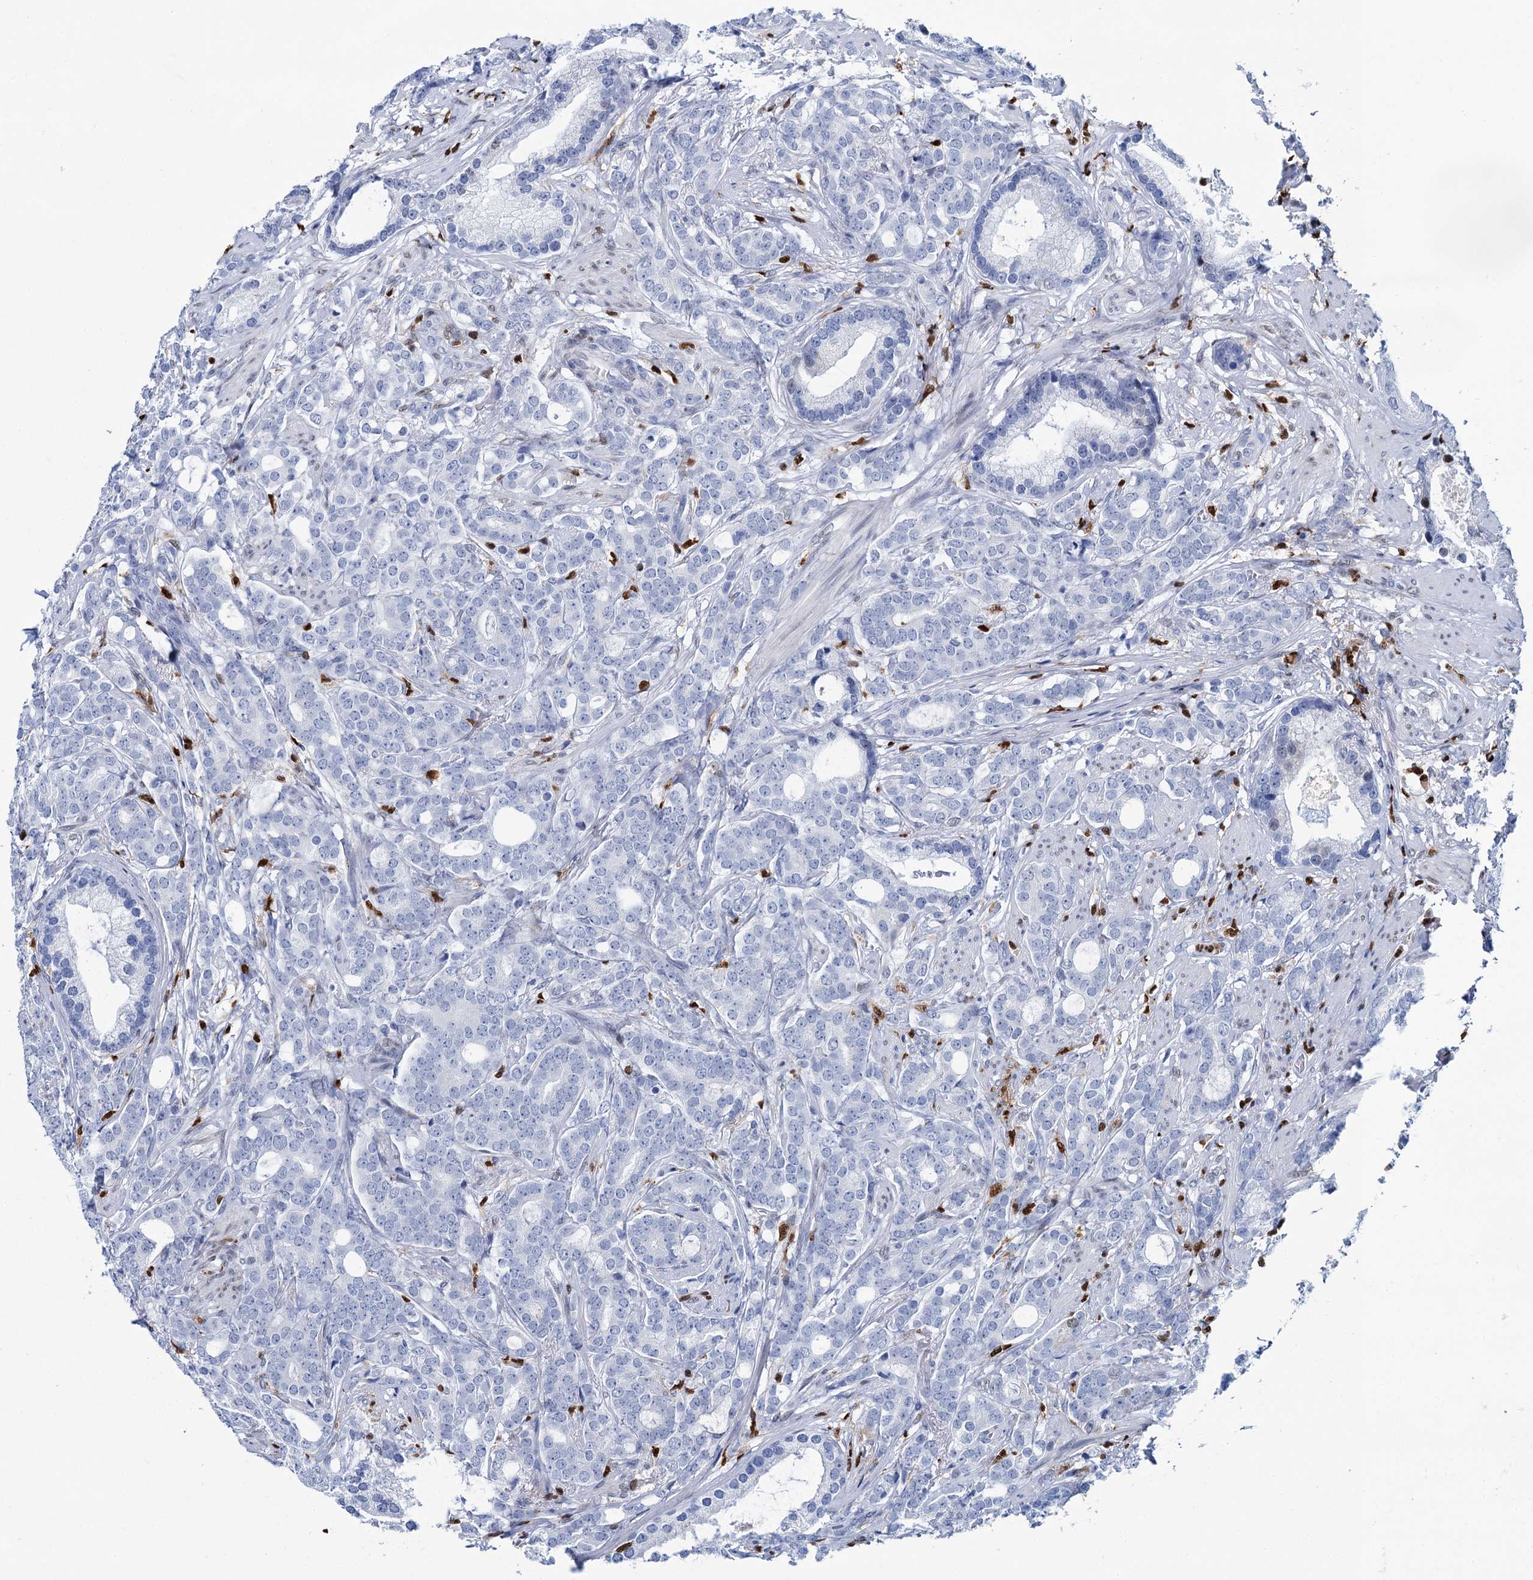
{"staining": {"intensity": "negative", "quantity": "none", "location": "none"}, "tissue": "prostate cancer", "cell_type": "Tumor cells", "image_type": "cancer", "snomed": [{"axis": "morphology", "description": "Adenocarcinoma, Low grade"}, {"axis": "topography", "description": "Prostate"}], "caption": "Prostate cancer was stained to show a protein in brown. There is no significant positivity in tumor cells. The staining is performed using DAB brown chromogen with nuclei counter-stained in using hematoxylin.", "gene": "CELF2", "patient": {"sex": "male", "age": 71}}